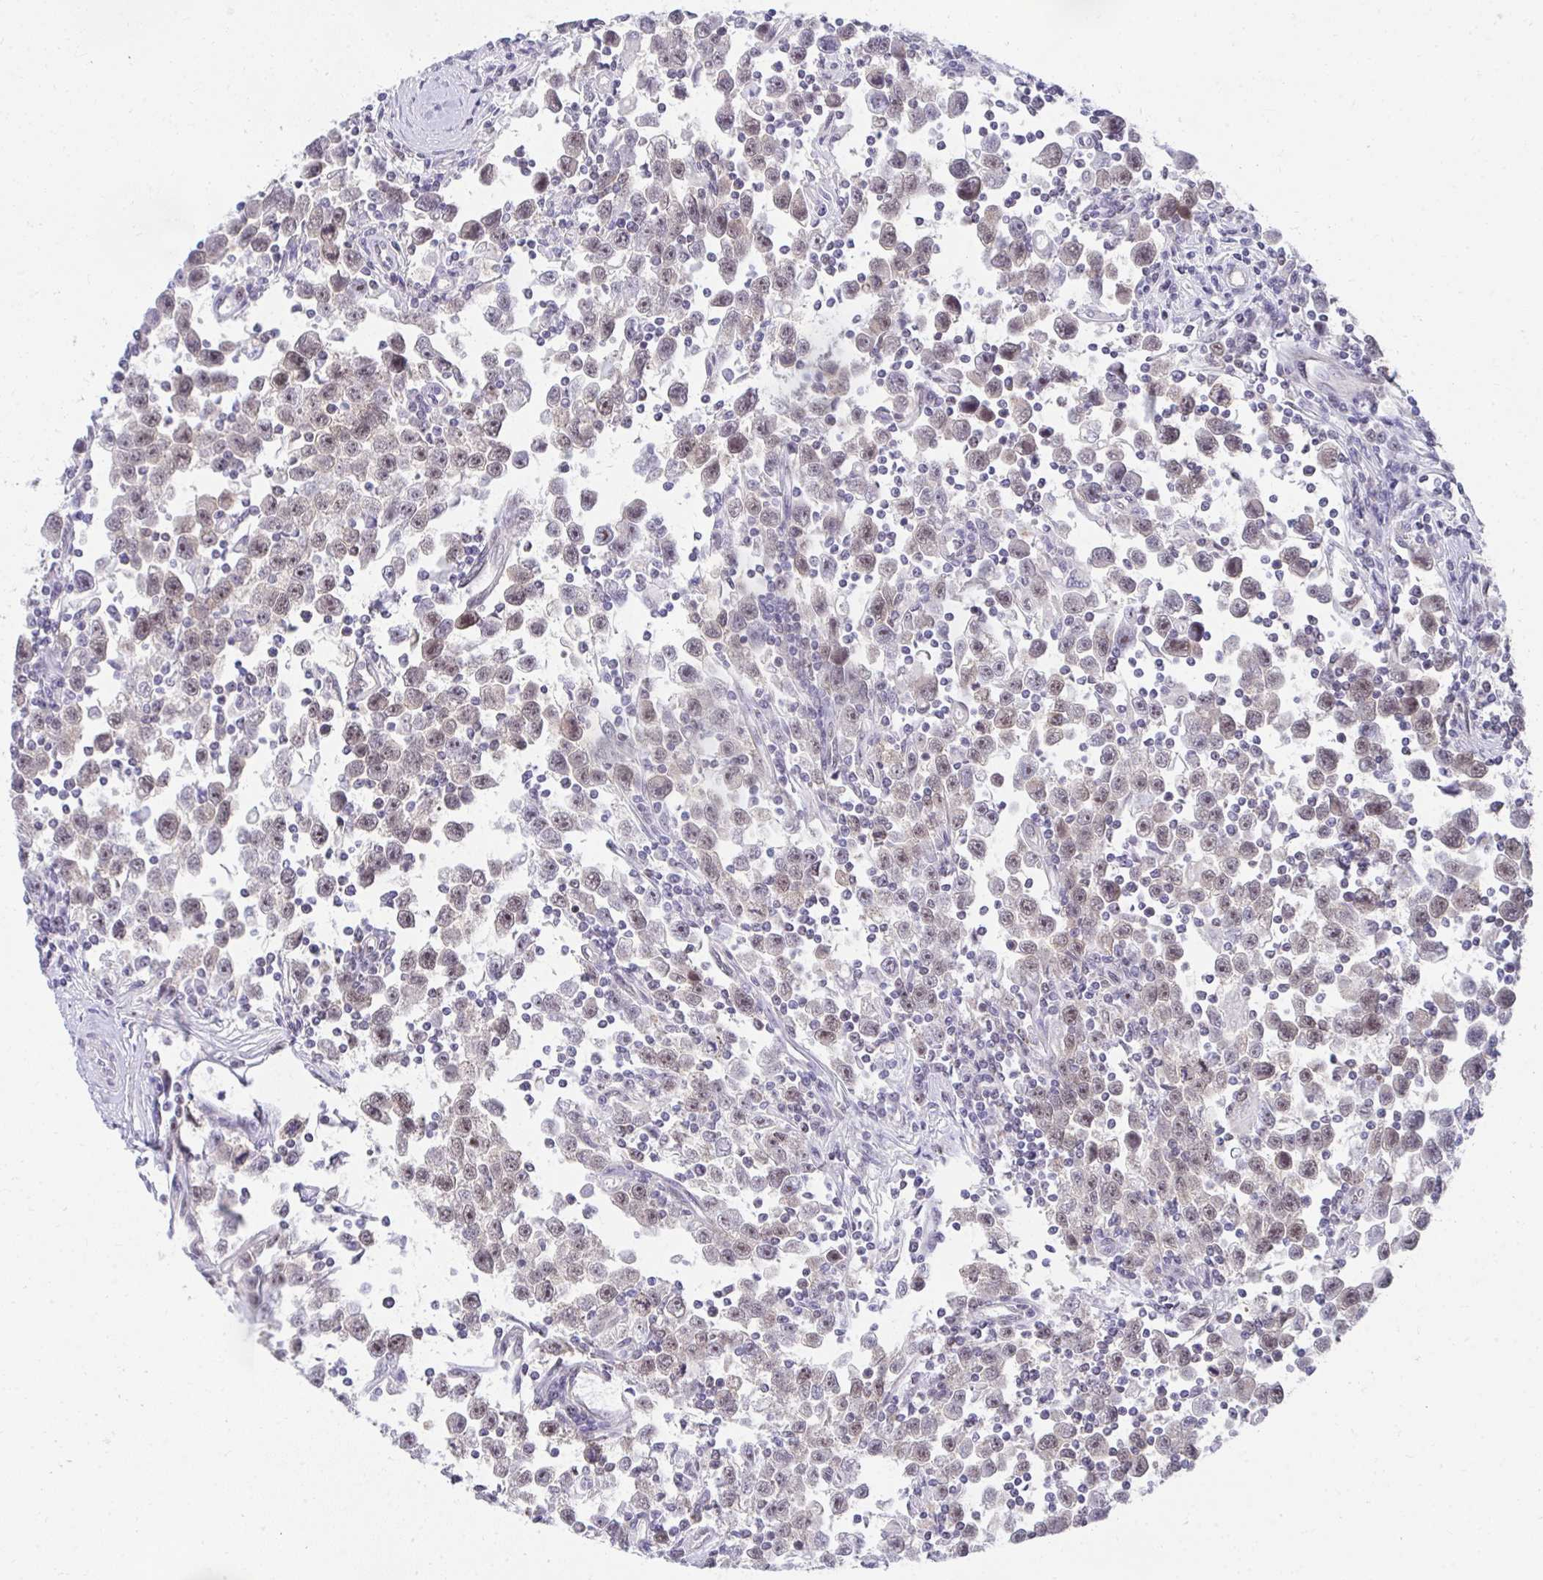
{"staining": {"intensity": "moderate", "quantity": "25%-75%", "location": "nuclear"}, "tissue": "testis cancer", "cell_type": "Tumor cells", "image_type": "cancer", "snomed": [{"axis": "morphology", "description": "Seminoma, NOS"}, {"axis": "topography", "description": "Testis"}], "caption": "Immunohistochemical staining of human testis cancer (seminoma) shows moderate nuclear protein positivity in approximately 25%-75% of tumor cells. Nuclei are stained in blue.", "gene": "HIRA", "patient": {"sex": "male", "age": 31}}